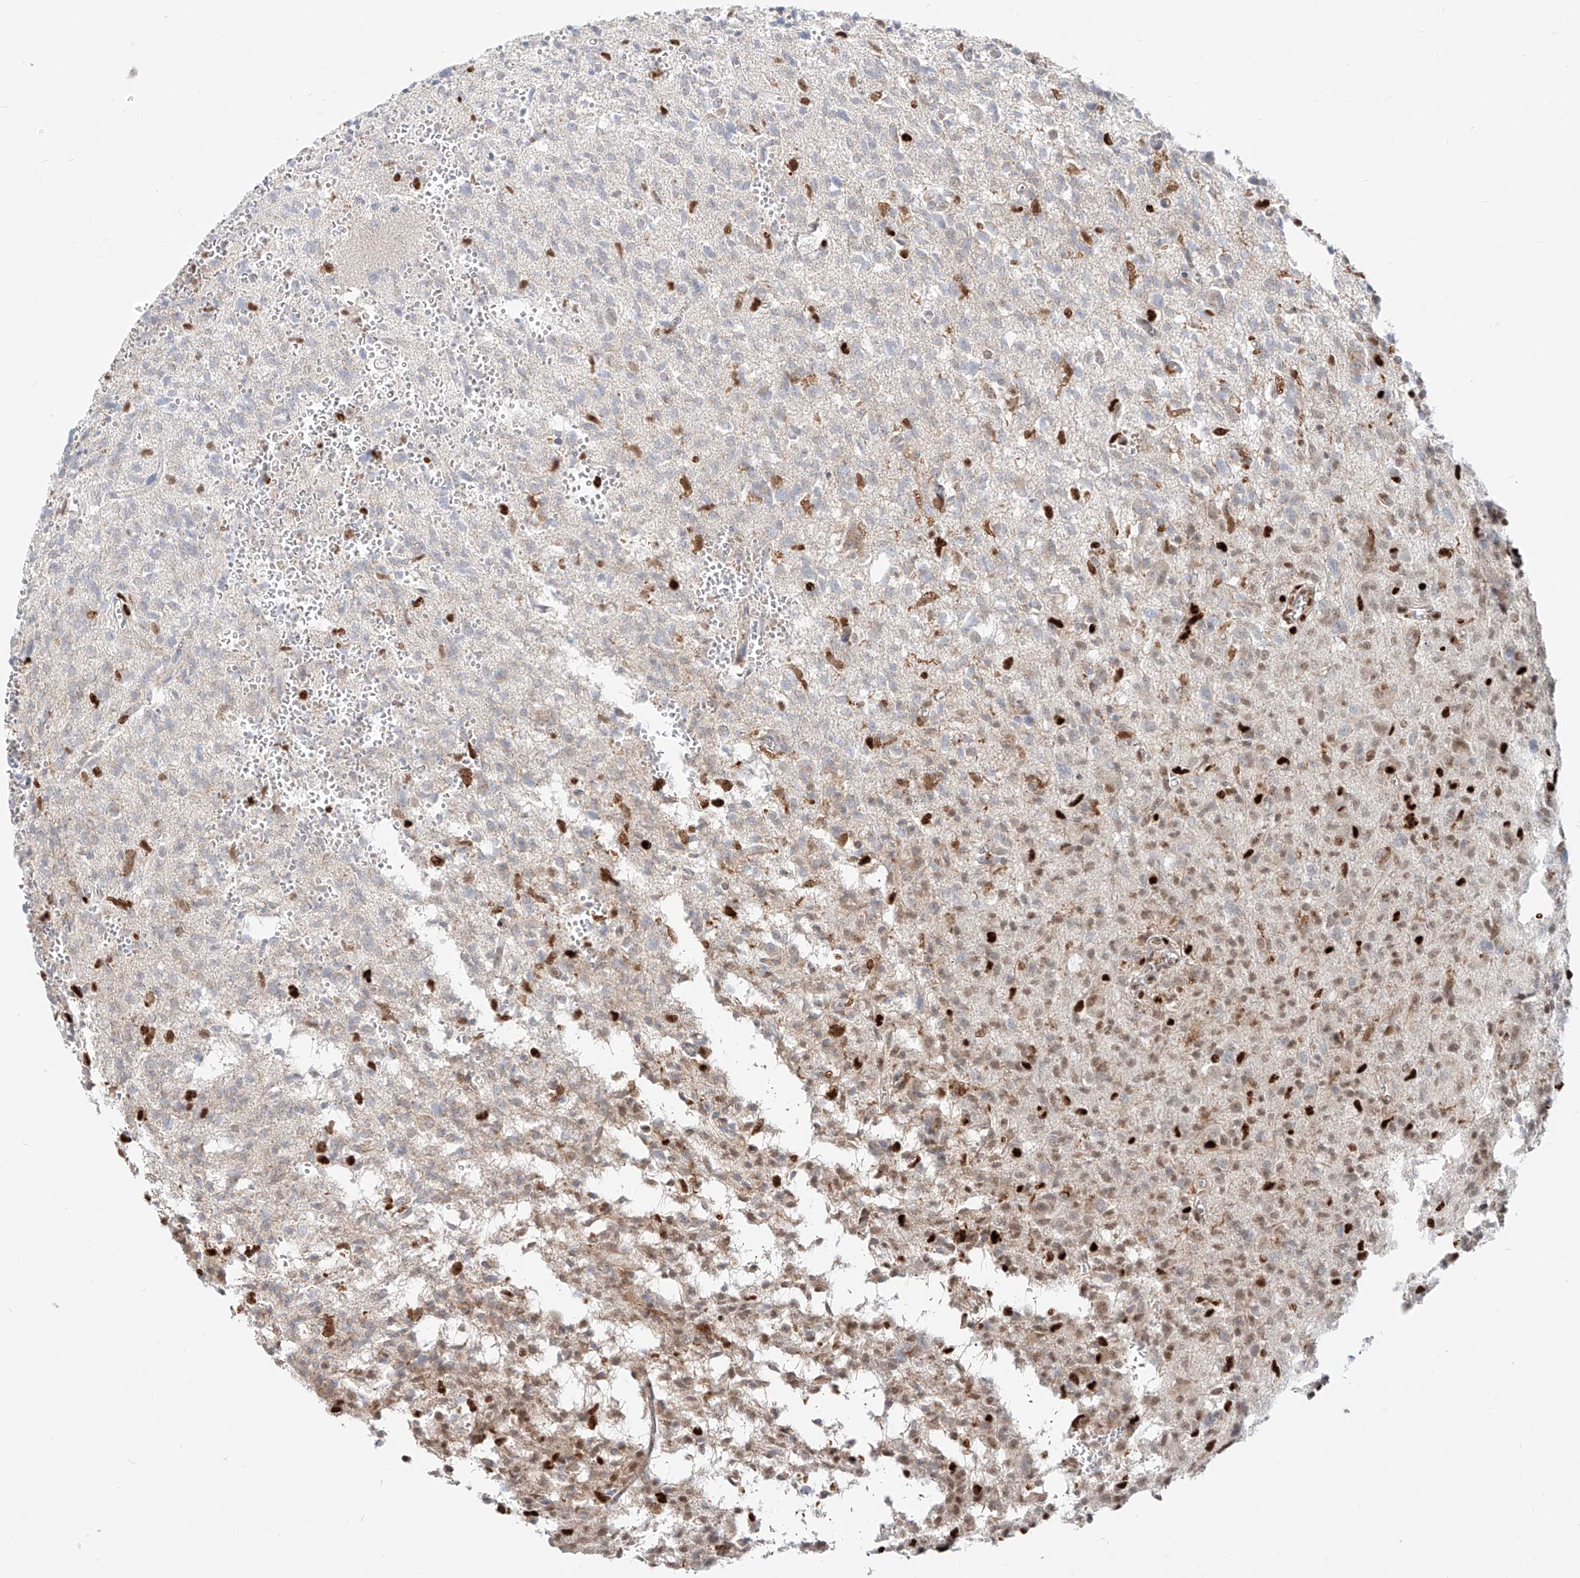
{"staining": {"intensity": "weak", "quantity": "<25%", "location": "nuclear"}, "tissue": "glioma", "cell_type": "Tumor cells", "image_type": "cancer", "snomed": [{"axis": "morphology", "description": "Glioma, malignant, High grade"}, {"axis": "topography", "description": "Brain"}], "caption": "An image of human glioma is negative for staining in tumor cells. (Brightfield microscopy of DAB (3,3'-diaminobenzidine) immunohistochemistry at high magnification).", "gene": "DZIP1L", "patient": {"sex": "female", "age": 57}}